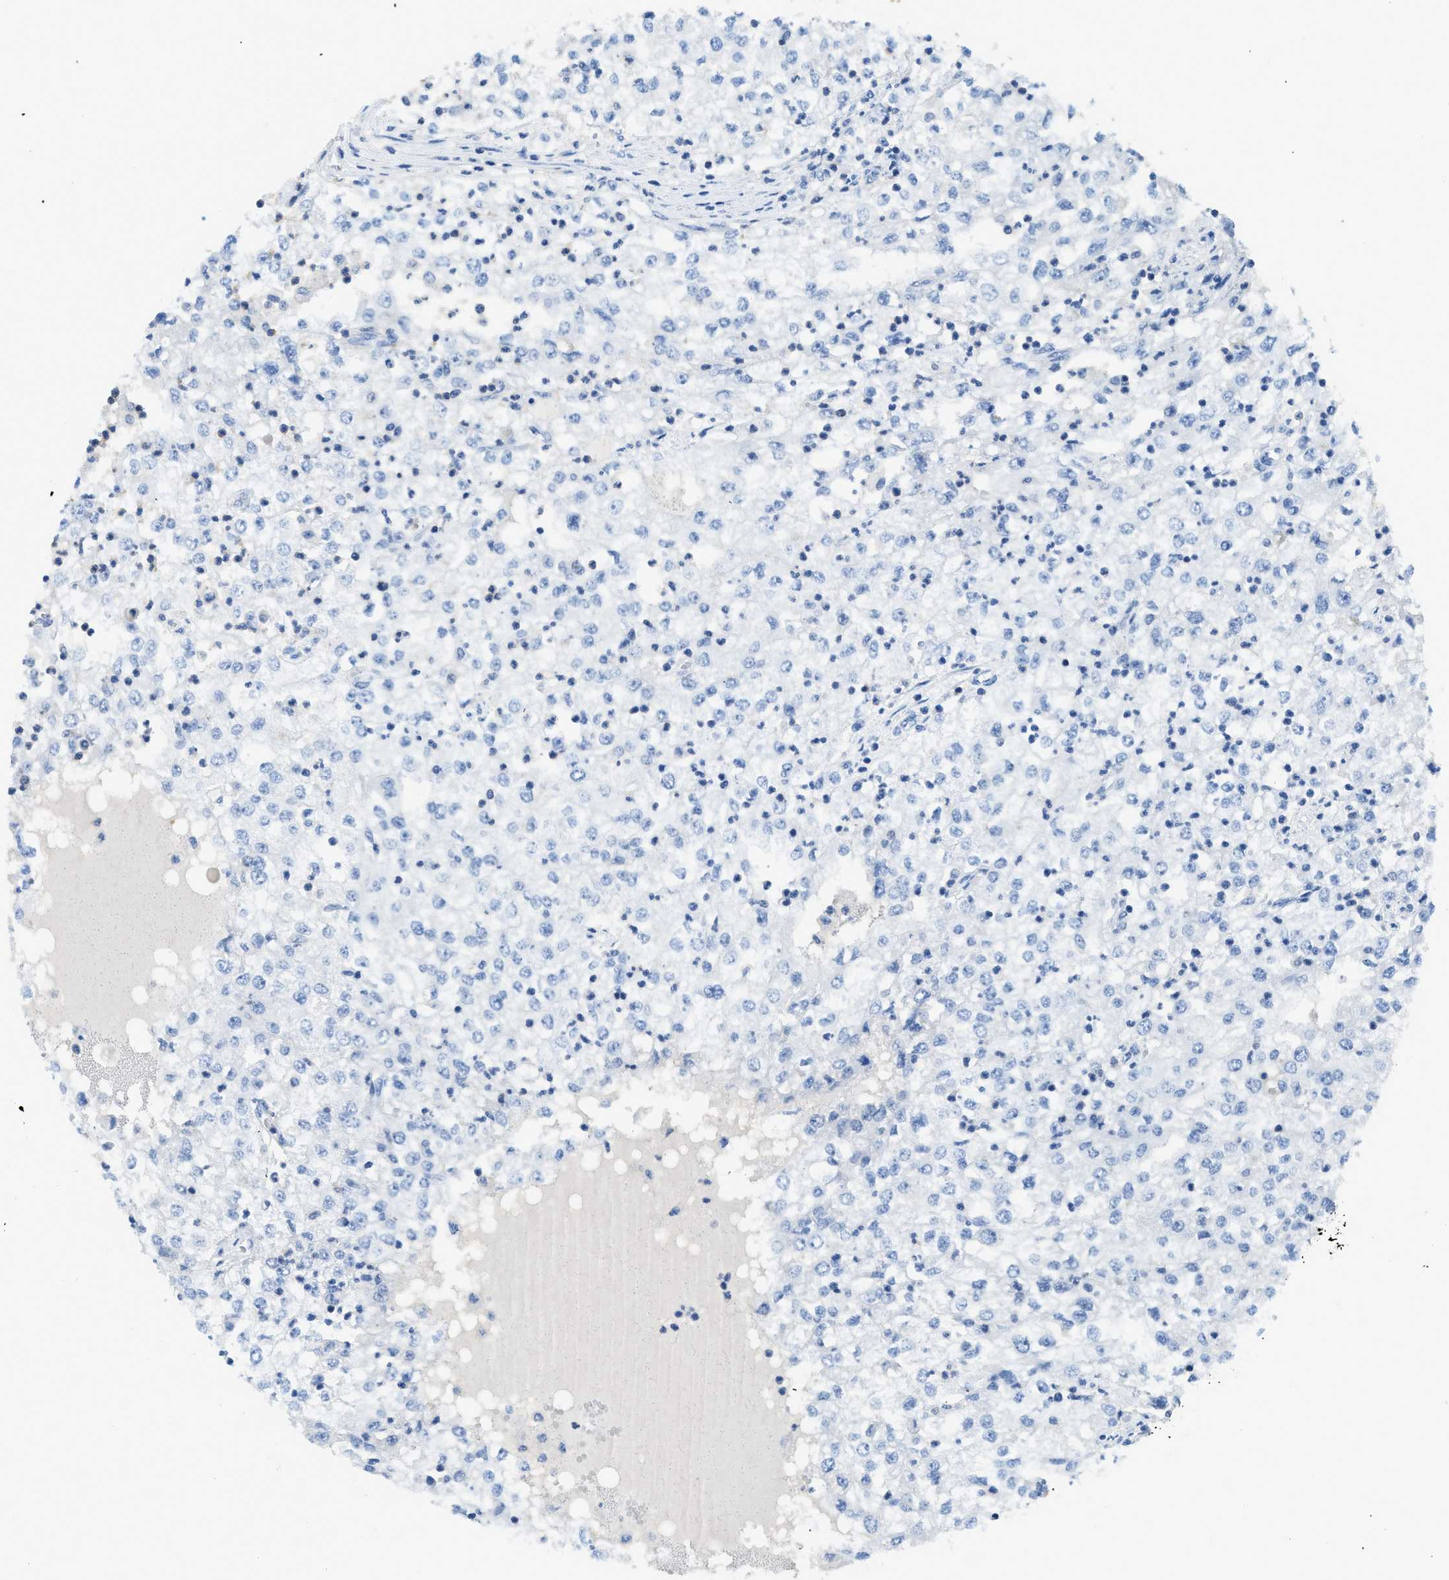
{"staining": {"intensity": "negative", "quantity": "none", "location": "none"}, "tissue": "renal cancer", "cell_type": "Tumor cells", "image_type": "cancer", "snomed": [{"axis": "morphology", "description": "Adenocarcinoma, NOS"}, {"axis": "topography", "description": "Kidney"}], "caption": "Human renal cancer stained for a protein using immunohistochemistry (IHC) demonstrates no expression in tumor cells.", "gene": "FAM151A", "patient": {"sex": "female", "age": 54}}